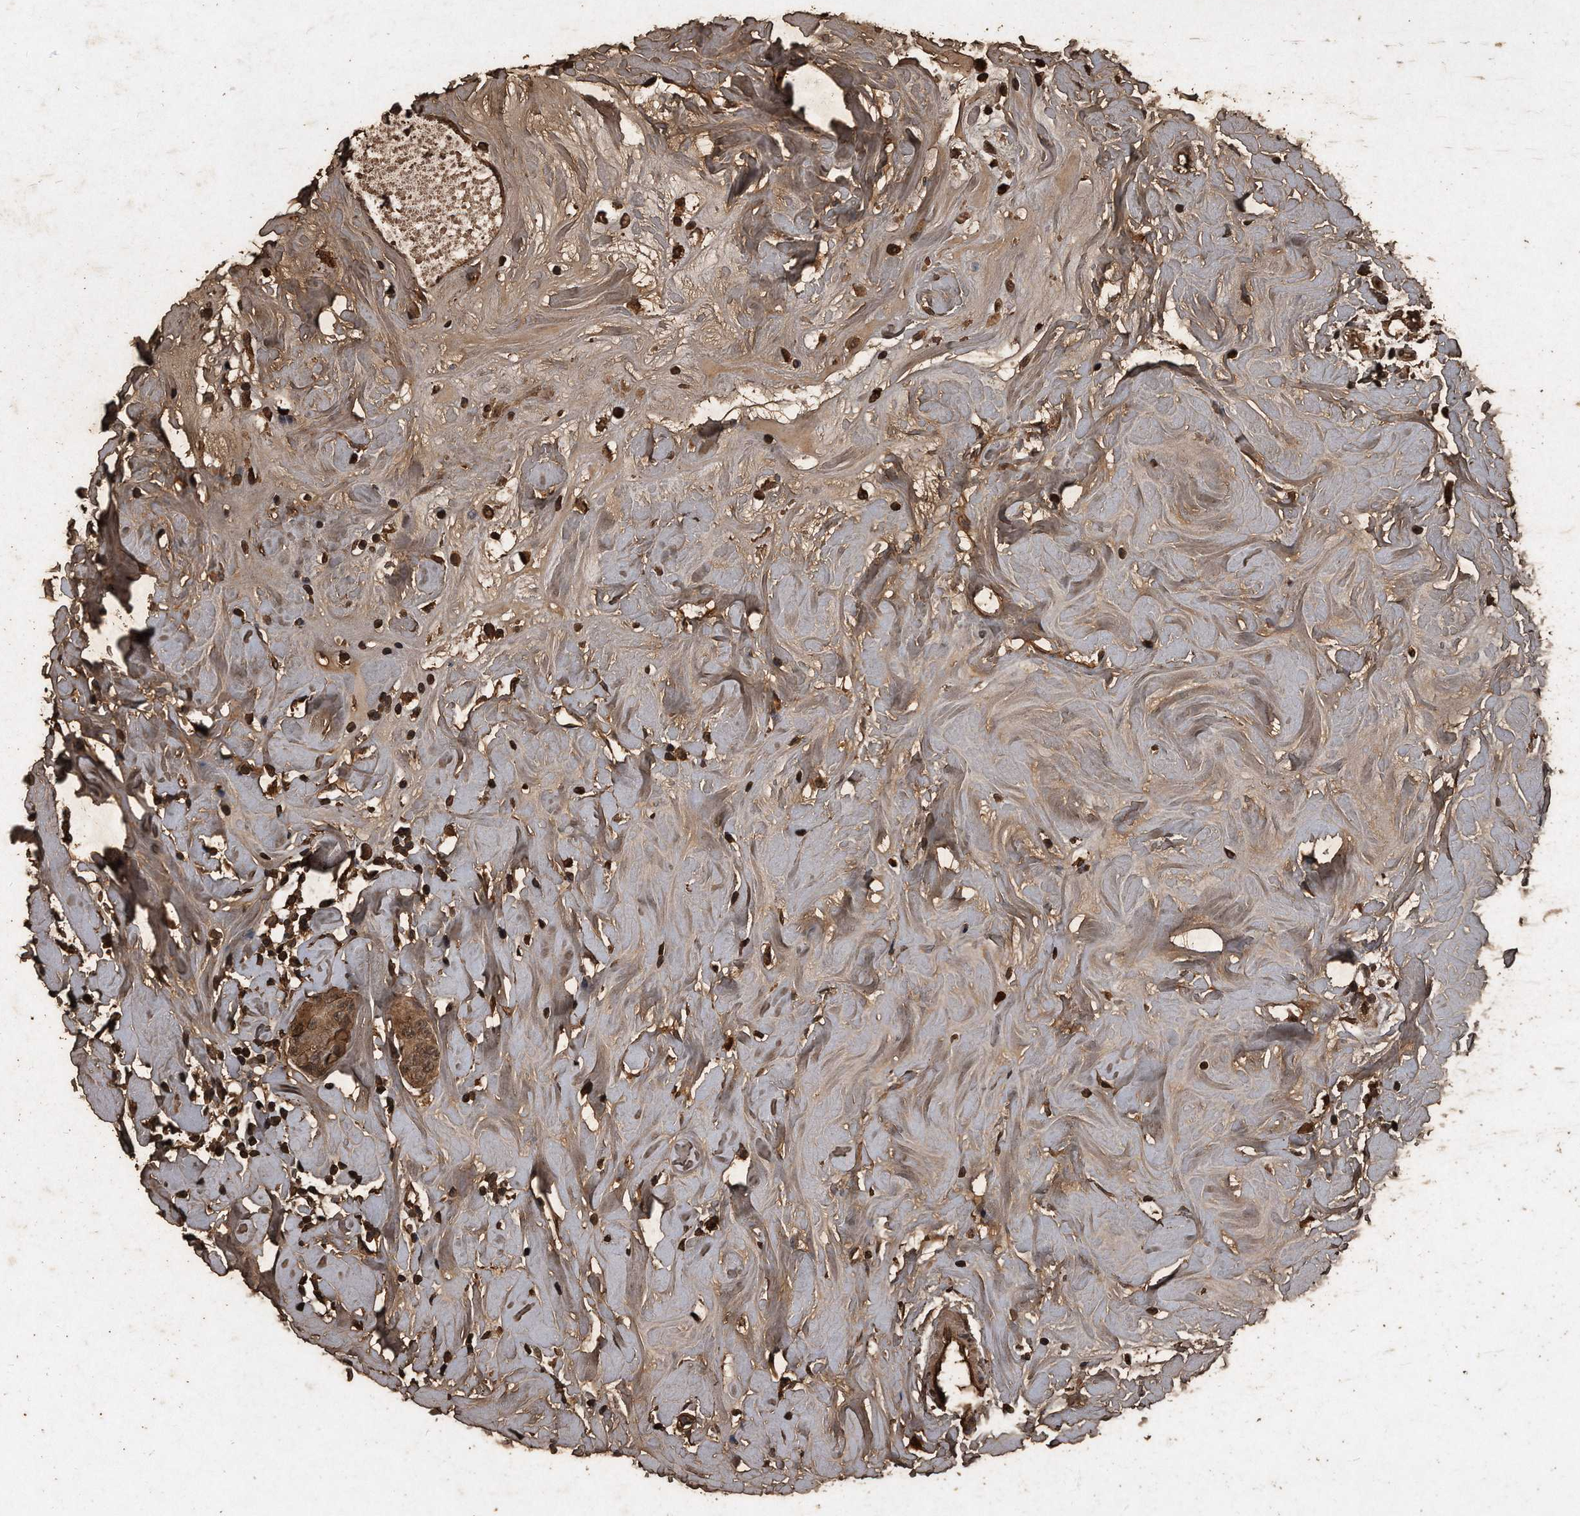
{"staining": {"intensity": "moderate", "quantity": ">75%", "location": "cytoplasmic/membranous"}, "tissue": "breast cancer", "cell_type": "Tumor cells", "image_type": "cancer", "snomed": [{"axis": "morphology", "description": "Normal tissue, NOS"}, {"axis": "morphology", "description": "Duct carcinoma"}, {"axis": "topography", "description": "Breast"}], "caption": "IHC (DAB) staining of human invasive ductal carcinoma (breast) shows moderate cytoplasmic/membranous protein positivity in about >75% of tumor cells. The protein is shown in brown color, while the nuclei are stained blue.", "gene": "CFLAR", "patient": {"sex": "female", "age": 40}}